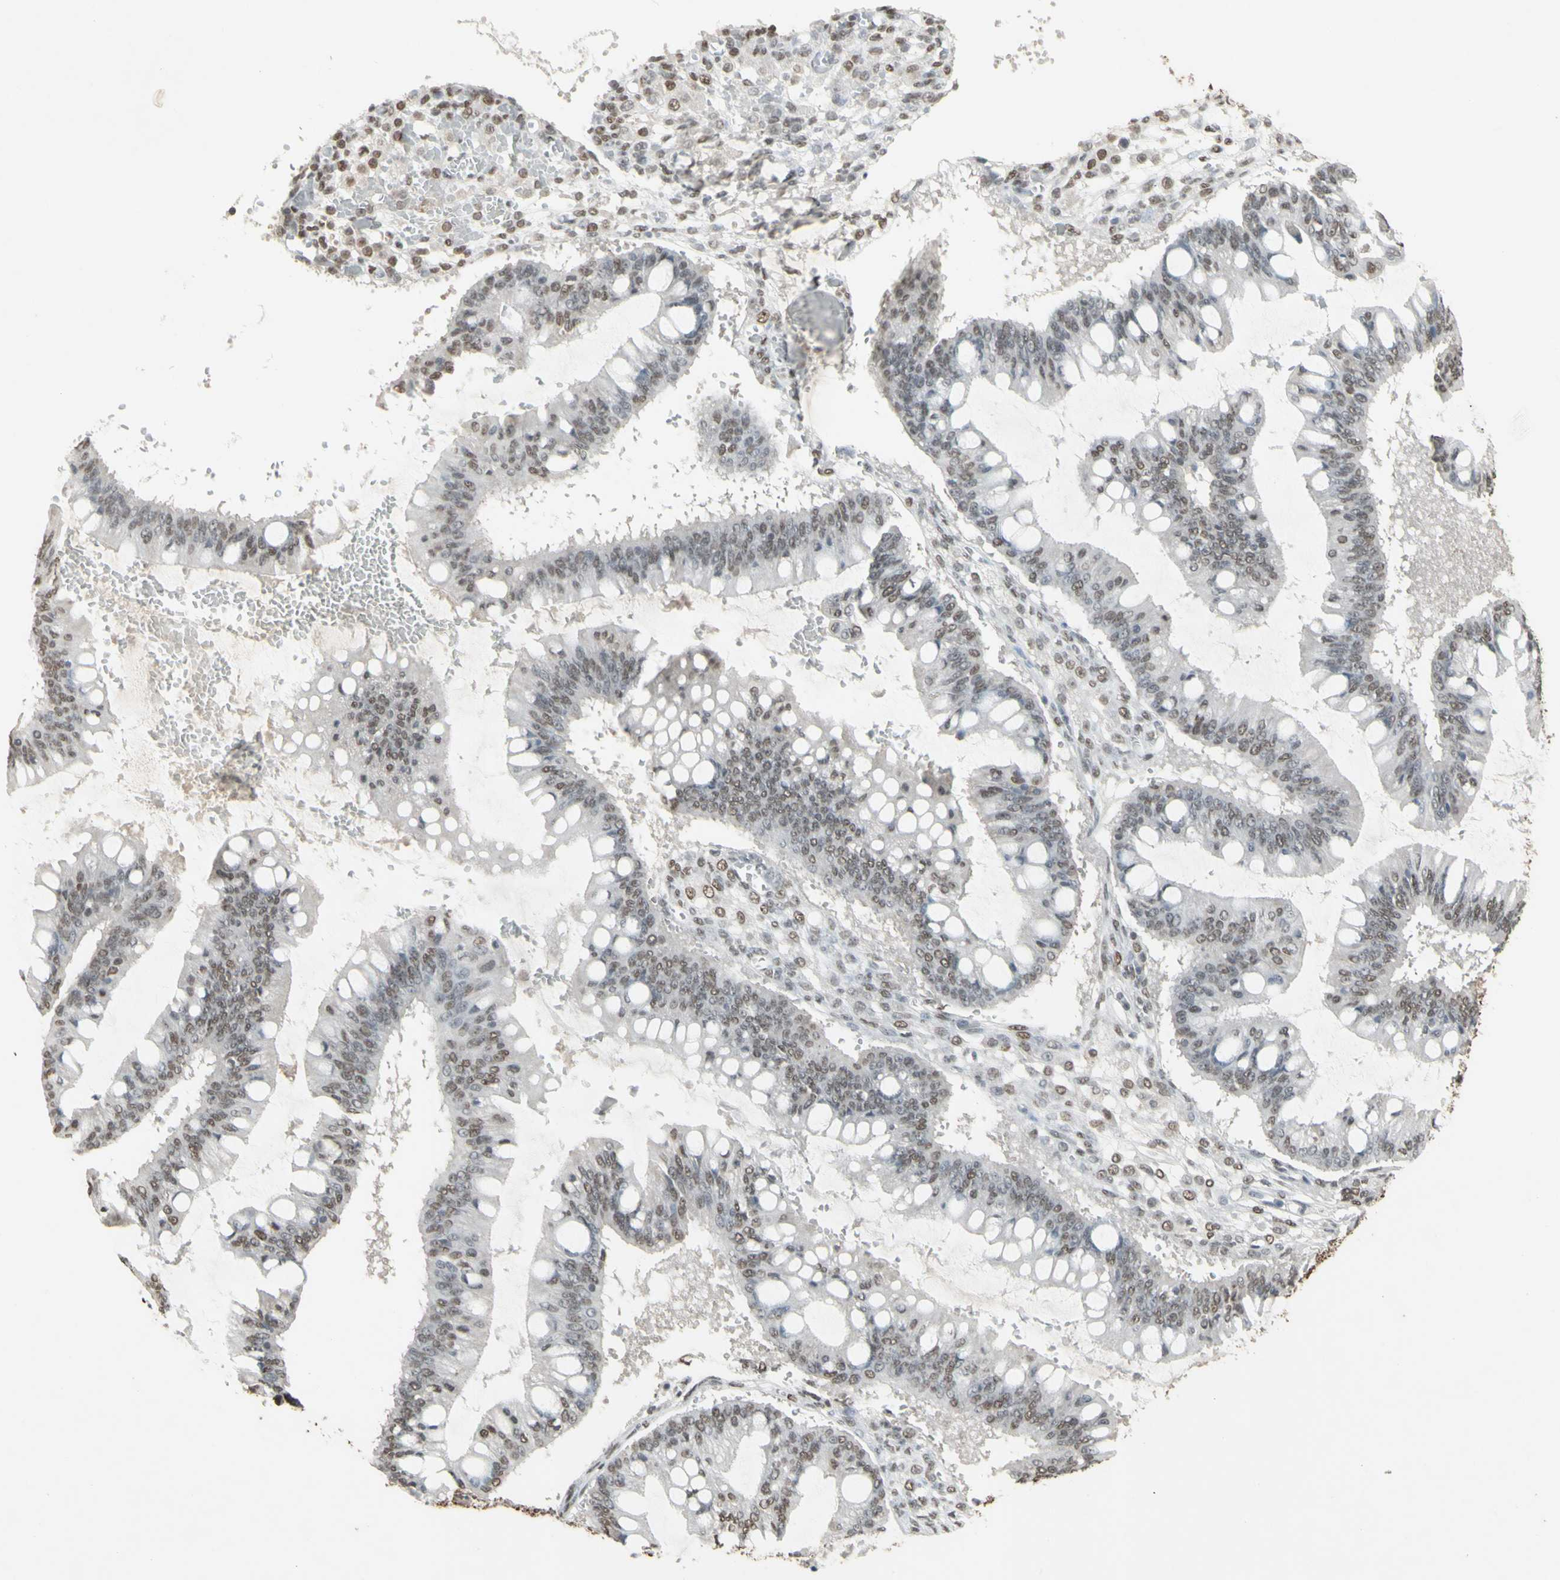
{"staining": {"intensity": "moderate", "quantity": "25%-75%", "location": "nuclear"}, "tissue": "ovarian cancer", "cell_type": "Tumor cells", "image_type": "cancer", "snomed": [{"axis": "morphology", "description": "Cystadenocarcinoma, mucinous, NOS"}, {"axis": "topography", "description": "Ovary"}], "caption": "Protein staining shows moderate nuclear expression in about 25%-75% of tumor cells in ovarian cancer (mucinous cystadenocarcinoma).", "gene": "TRIM28", "patient": {"sex": "female", "age": 73}}